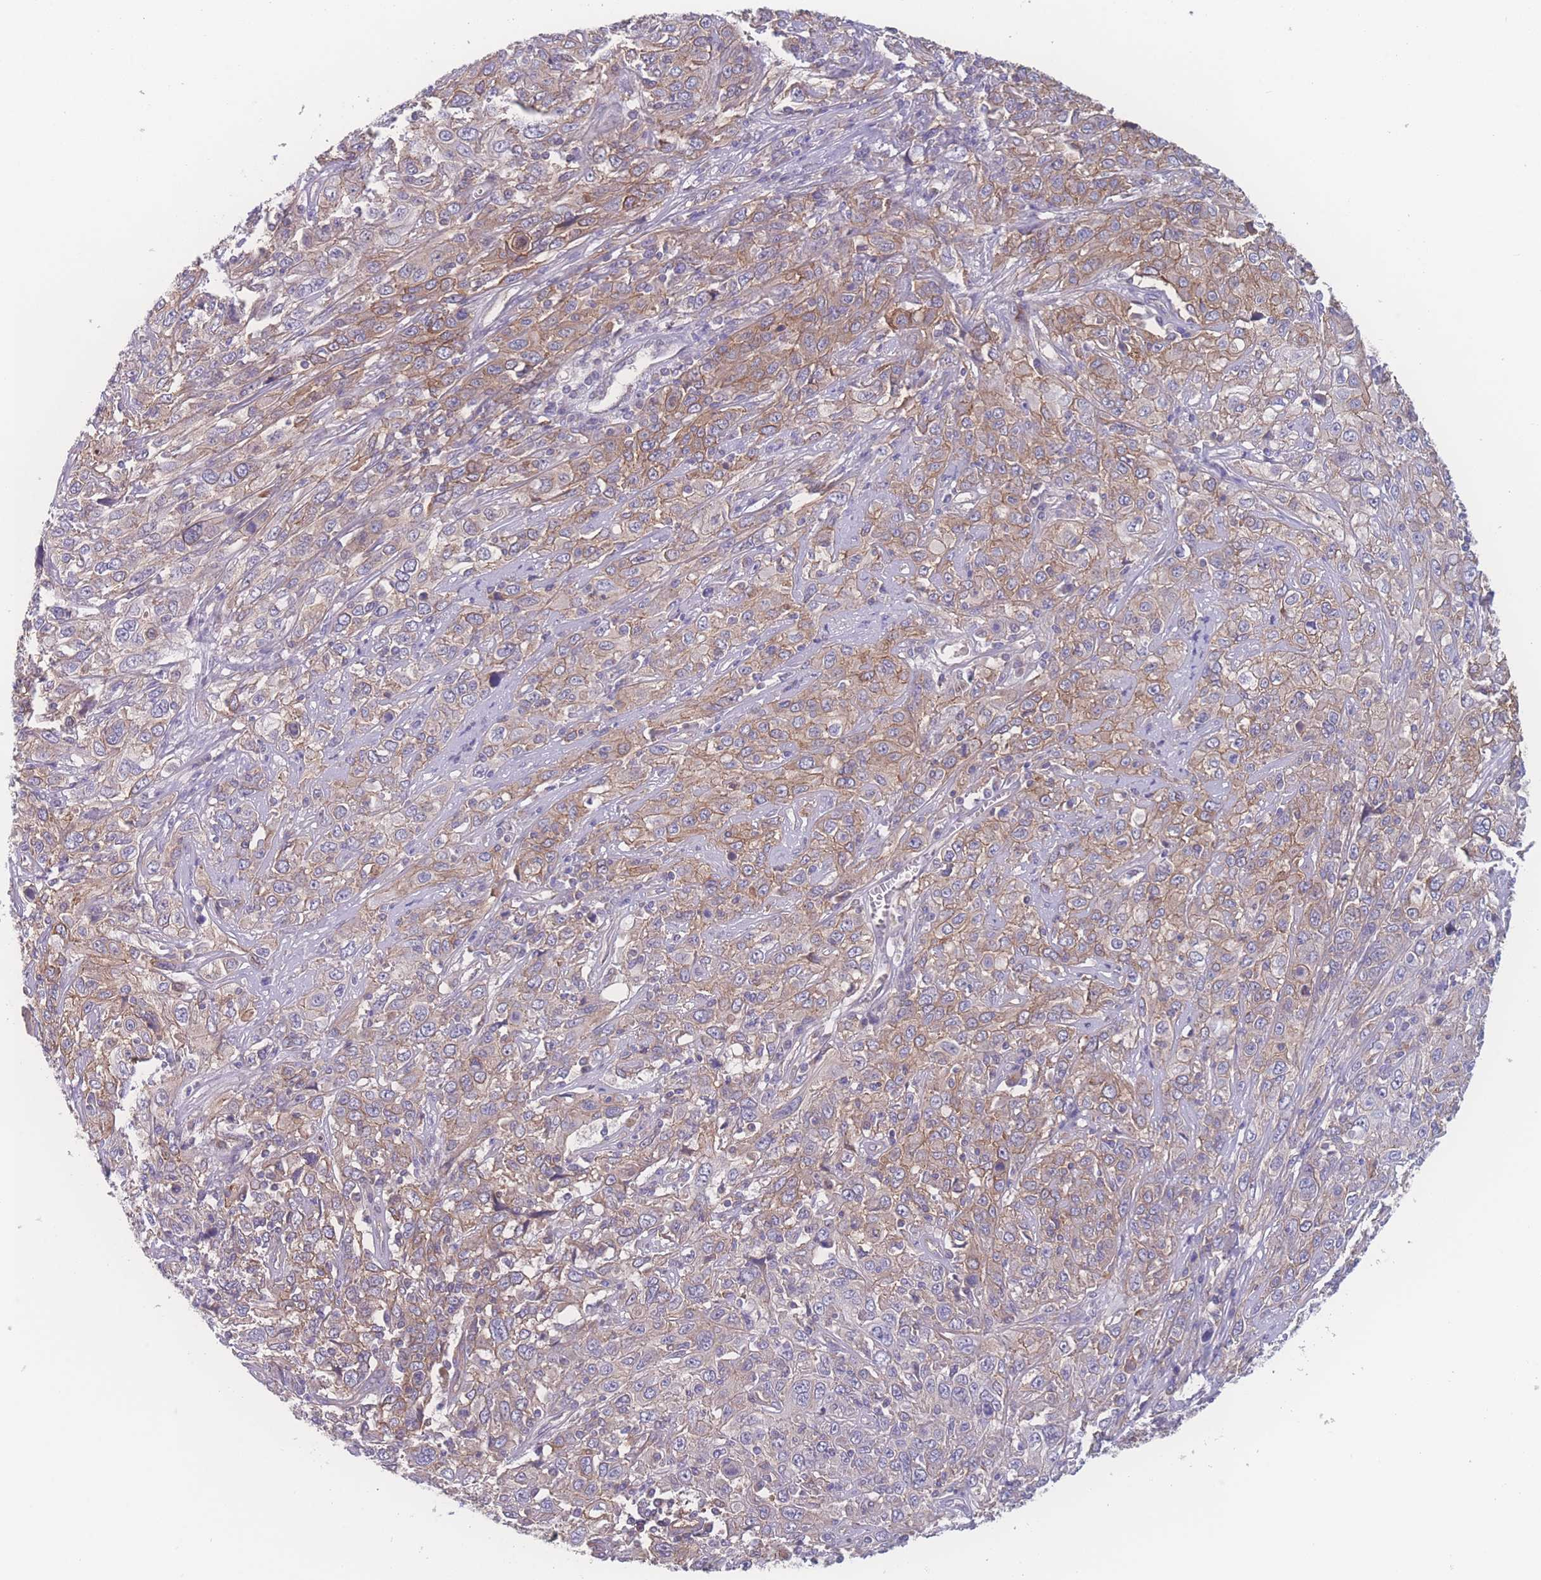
{"staining": {"intensity": "moderate", "quantity": "25%-75%", "location": "cytoplasmic/membranous"}, "tissue": "cervical cancer", "cell_type": "Tumor cells", "image_type": "cancer", "snomed": [{"axis": "morphology", "description": "Squamous cell carcinoma, NOS"}, {"axis": "topography", "description": "Cervix"}], "caption": "Immunohistochemical staining of human cervical squamous cell carcinoma shows moderate cytoplasmic/membranous protein positivity in about 25%-75% of tumor cells.", "gene": "CFAP97", "patient": {"sex": "female", "age": 46}}